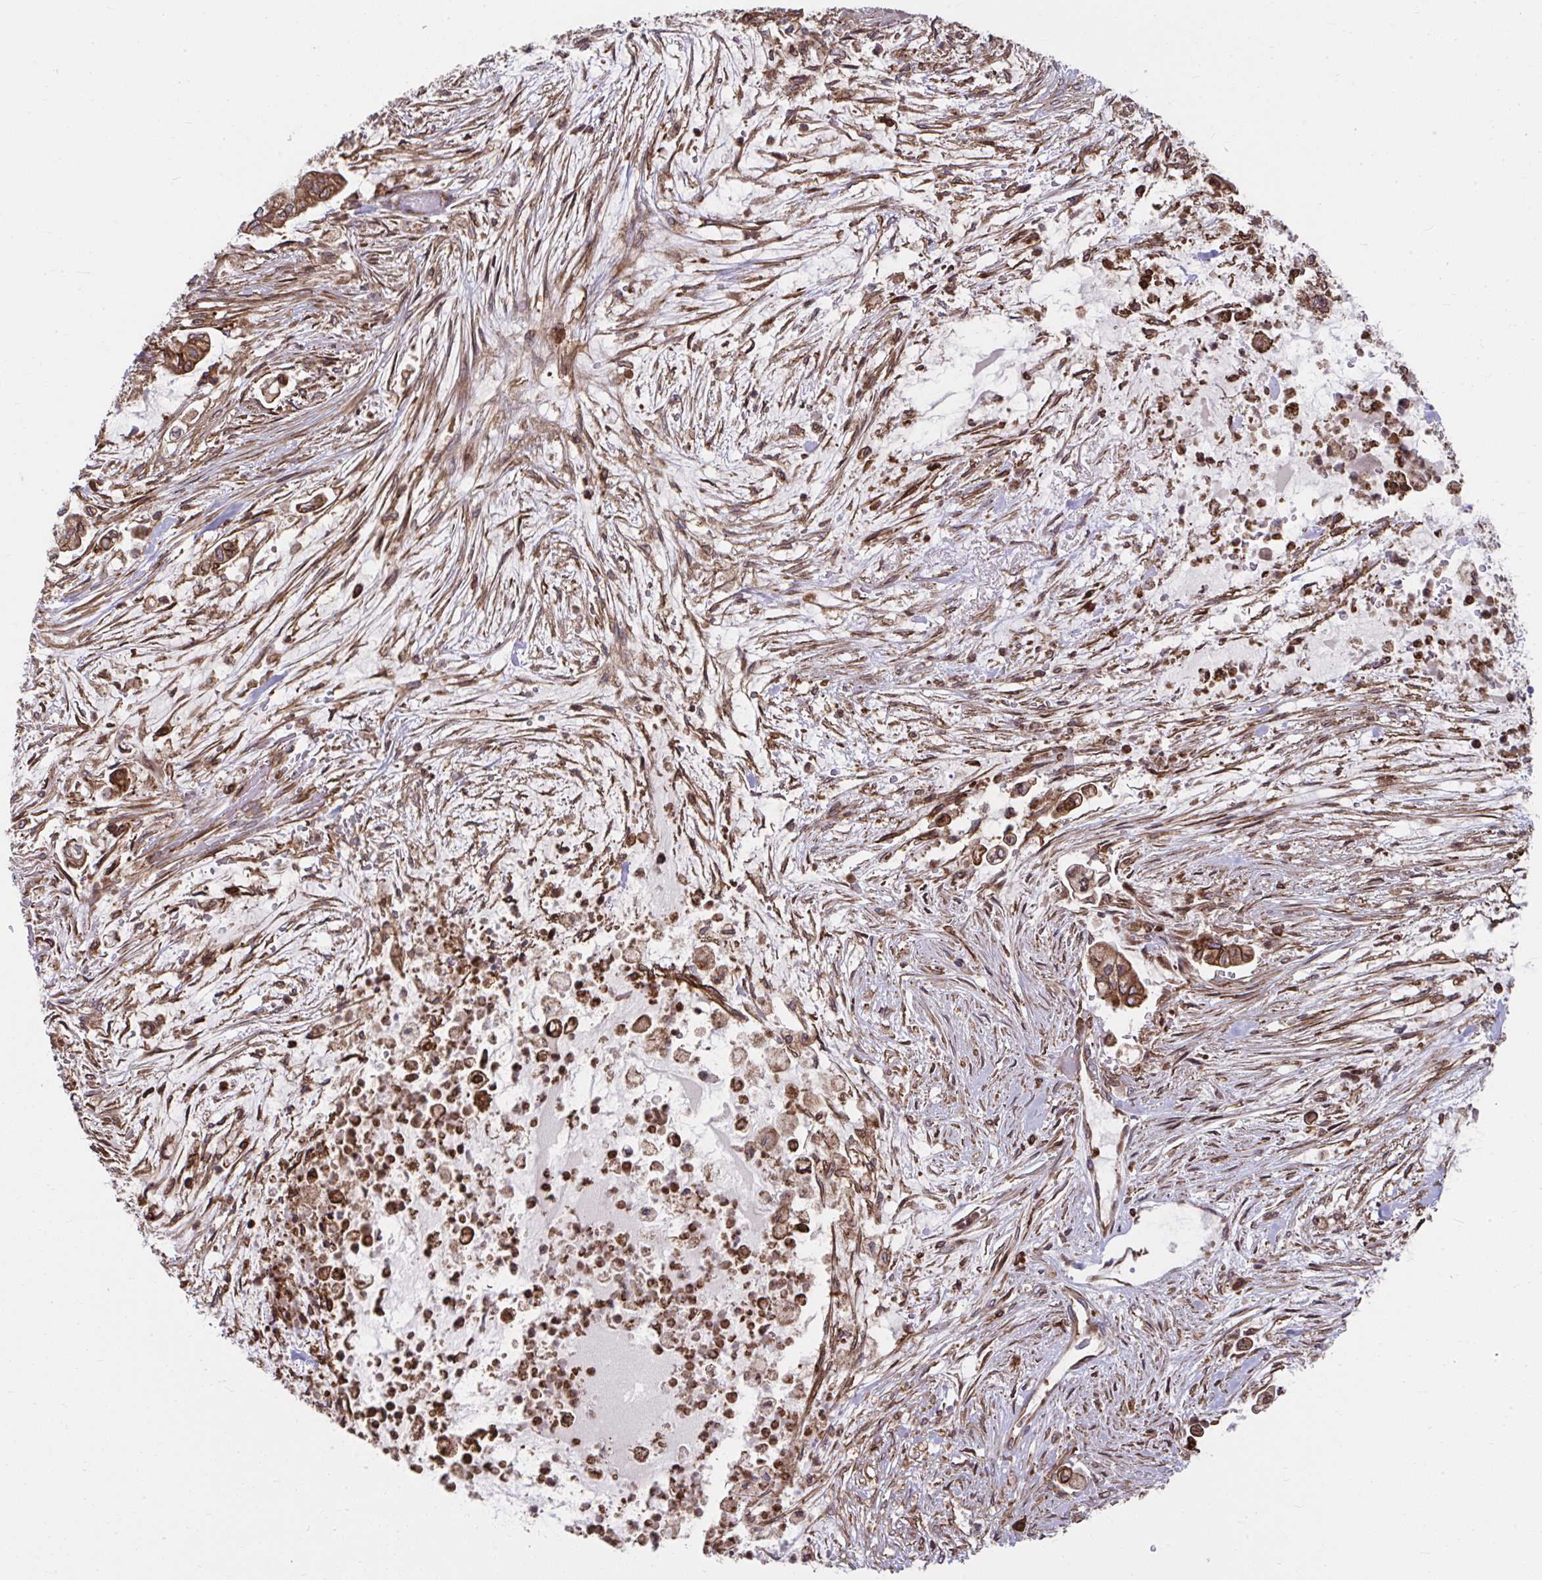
{"staining": {"intensity": "strong", "quantity": ">75%", "location": "cytoplasmic/membranous"}, "tissue": "pancreatic cancer", "cell_type": "Tumor cells", "image_type": "cancer", "snomed": [{"axis": "morphology", "description": "Adenocarcinoma, NOS"}, {"axis": "topography", "description": "Pancreas"}], "caption": "Pancreatic cancer (adenocarcinoma) tissue displays strong cytoplasmic/membranous staining in about >75% of tumor cells", "gene": "STIM2", "patient": {"sex": "female", "age": 69}}